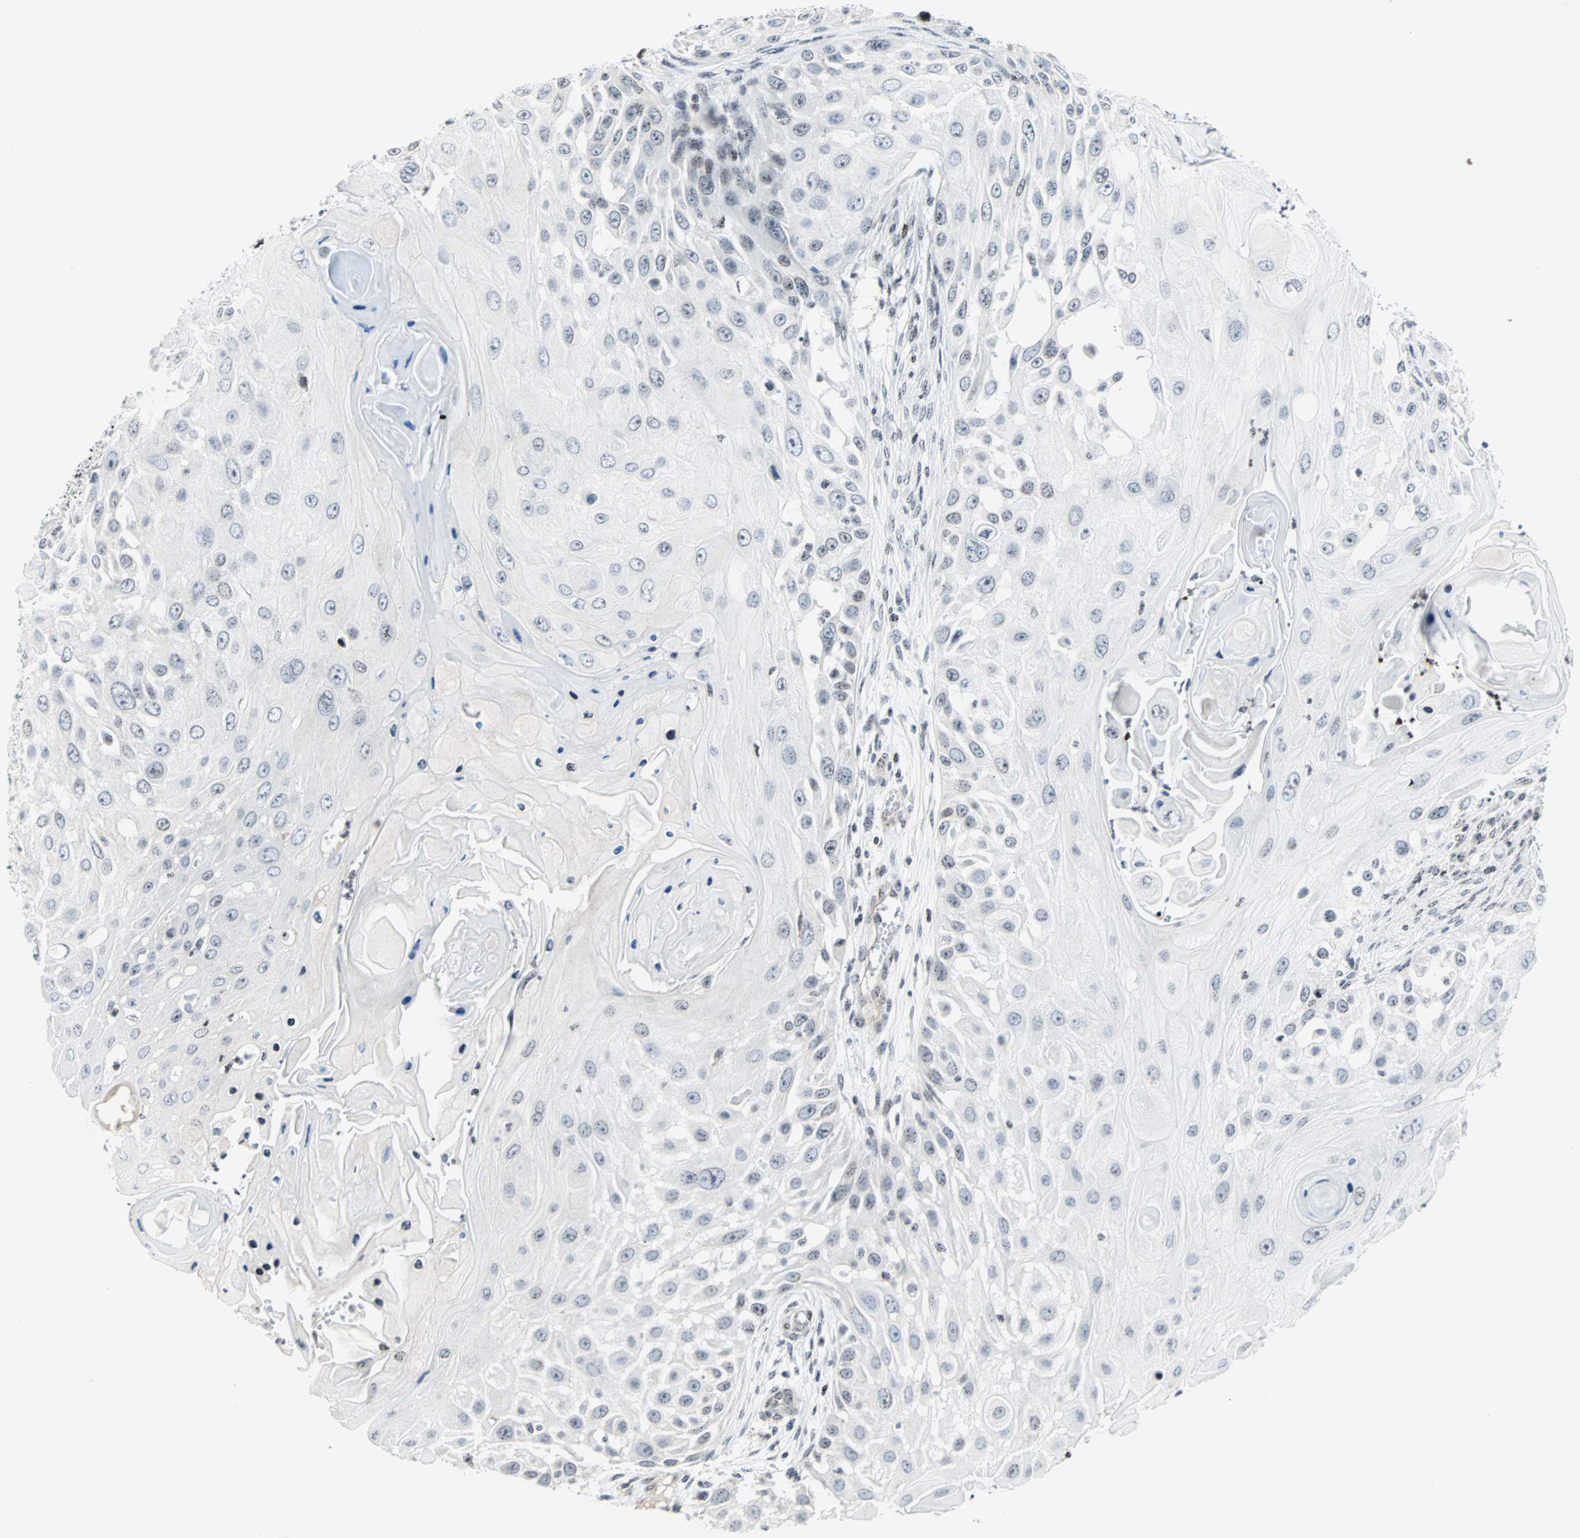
{"staining": {"intensity": "weak", "quantity": "<25%", "location": "nuclear"}, "tissue": "skin cancer", "cell_type": "Tumor cells", "image_type": "cancer", "snomed": [{"axis": "morphology", "description": "Squamous cell carcinoma, NOS"}, {"axis": "topography", "description": "Skin"}], "caption": "The histopathology image reveals no significant expression in tumor cells of skin squamous cell carcinoma. (Stains: DAB (3,3'-diaminobenzidine) immunohistochemistry with hematoxylin counter stain, Microscopy: brightfield microscopy at high magnification).", "gene": "CENPA", "patient": {"sex": "female", "age": 44}}